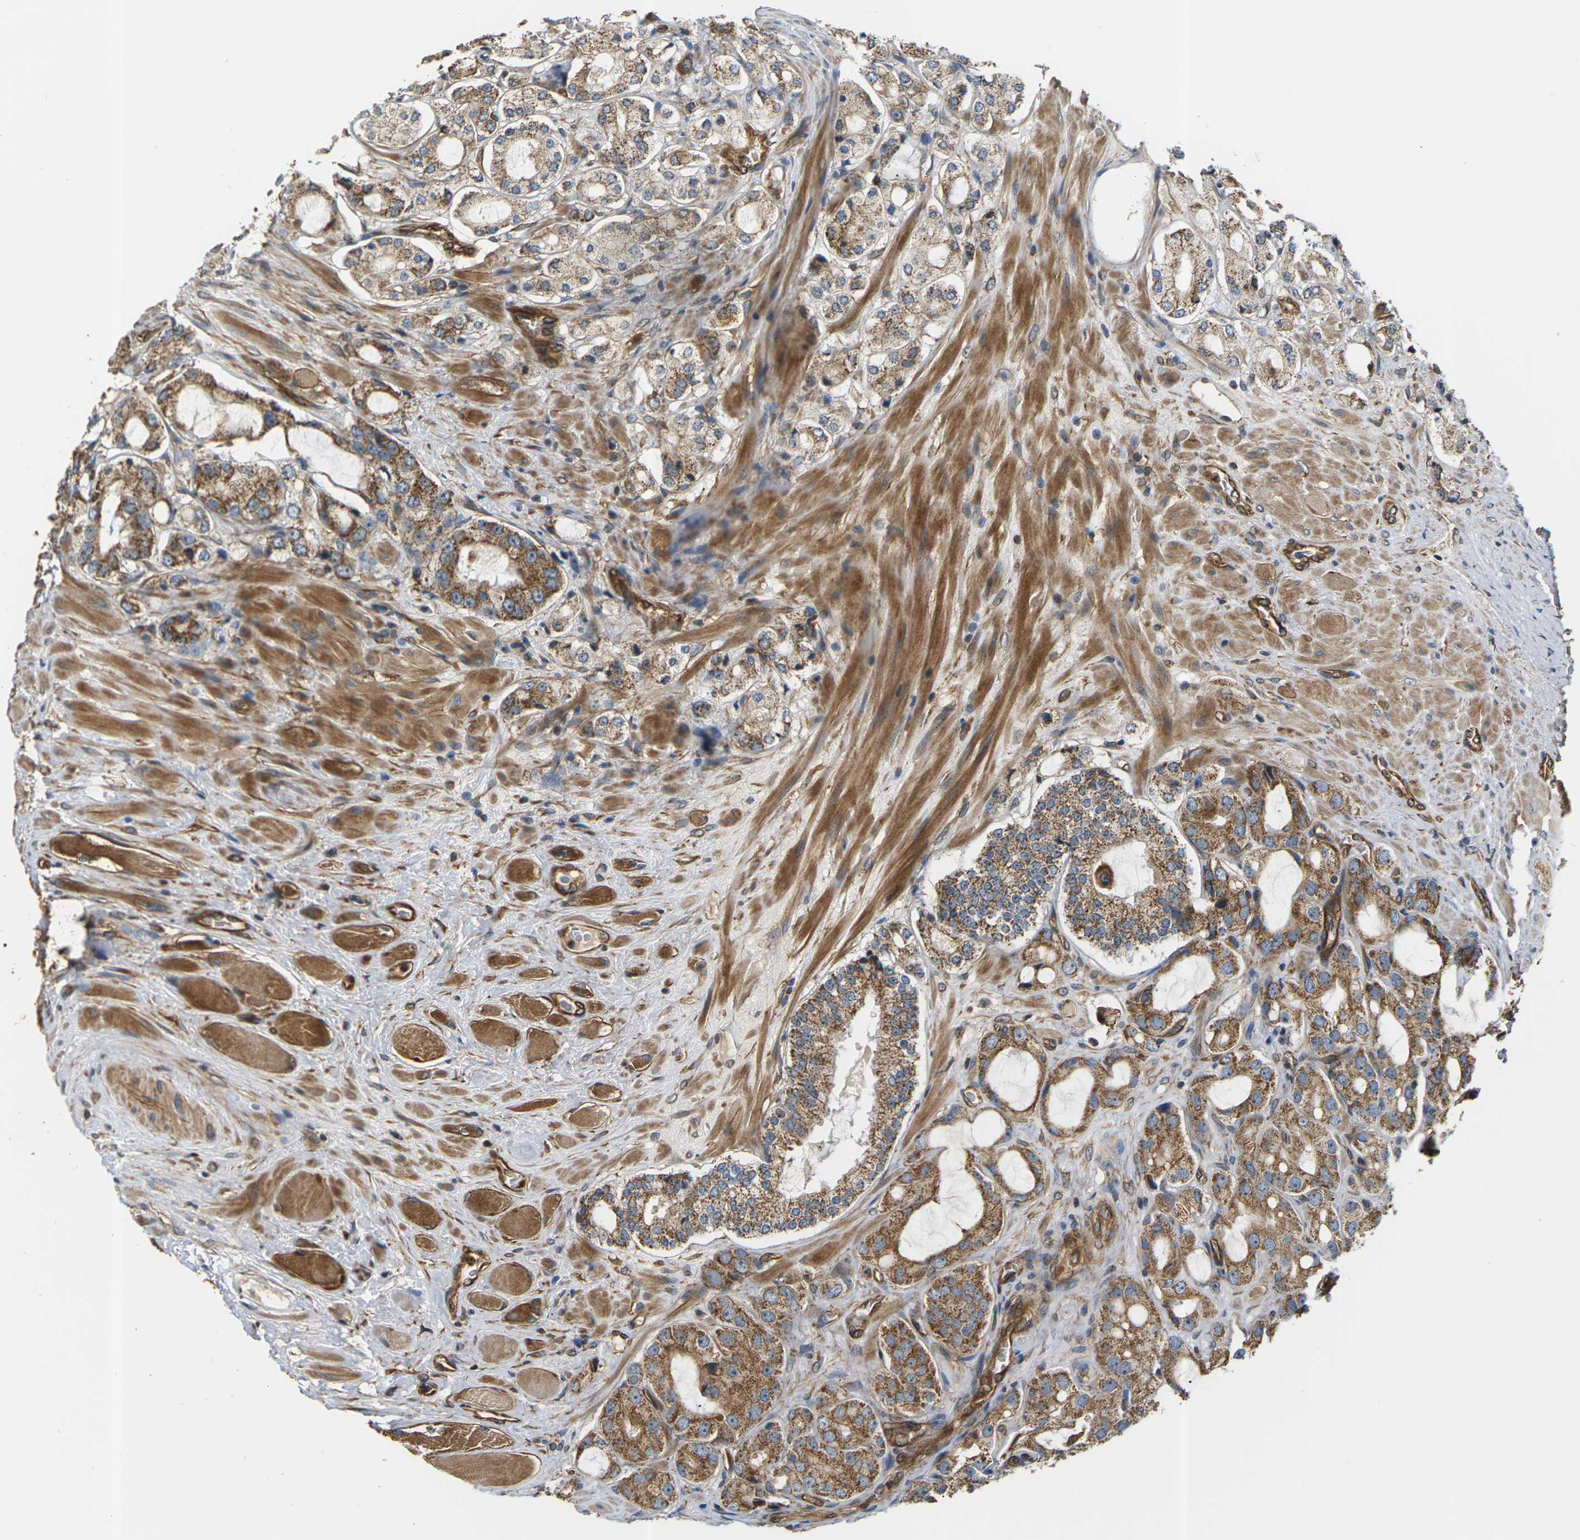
{"staining": {"intensity": "moderate", "quantity": ">75%", "location": "cytoplasmic/membranous"}, "tissue": "prostate cancer", "cell_type": "Tumor cells", "image_type": "cancer", "snomed": [{"axis": "morphology", "description": "Adenocarcinoma, High grade"}, {"axis": "topography", "description": "Prostate"}], "caption": "Protein staining exhibits moderate cytoplasmic/membranous positivity in approximately >75% of tumor cells in prostate cancer. (DAB IHC, brown staining for protein, blue staining for nuclei).", "gene": "PCDHB4", "patient": {"sex": "male", "age": 65}}